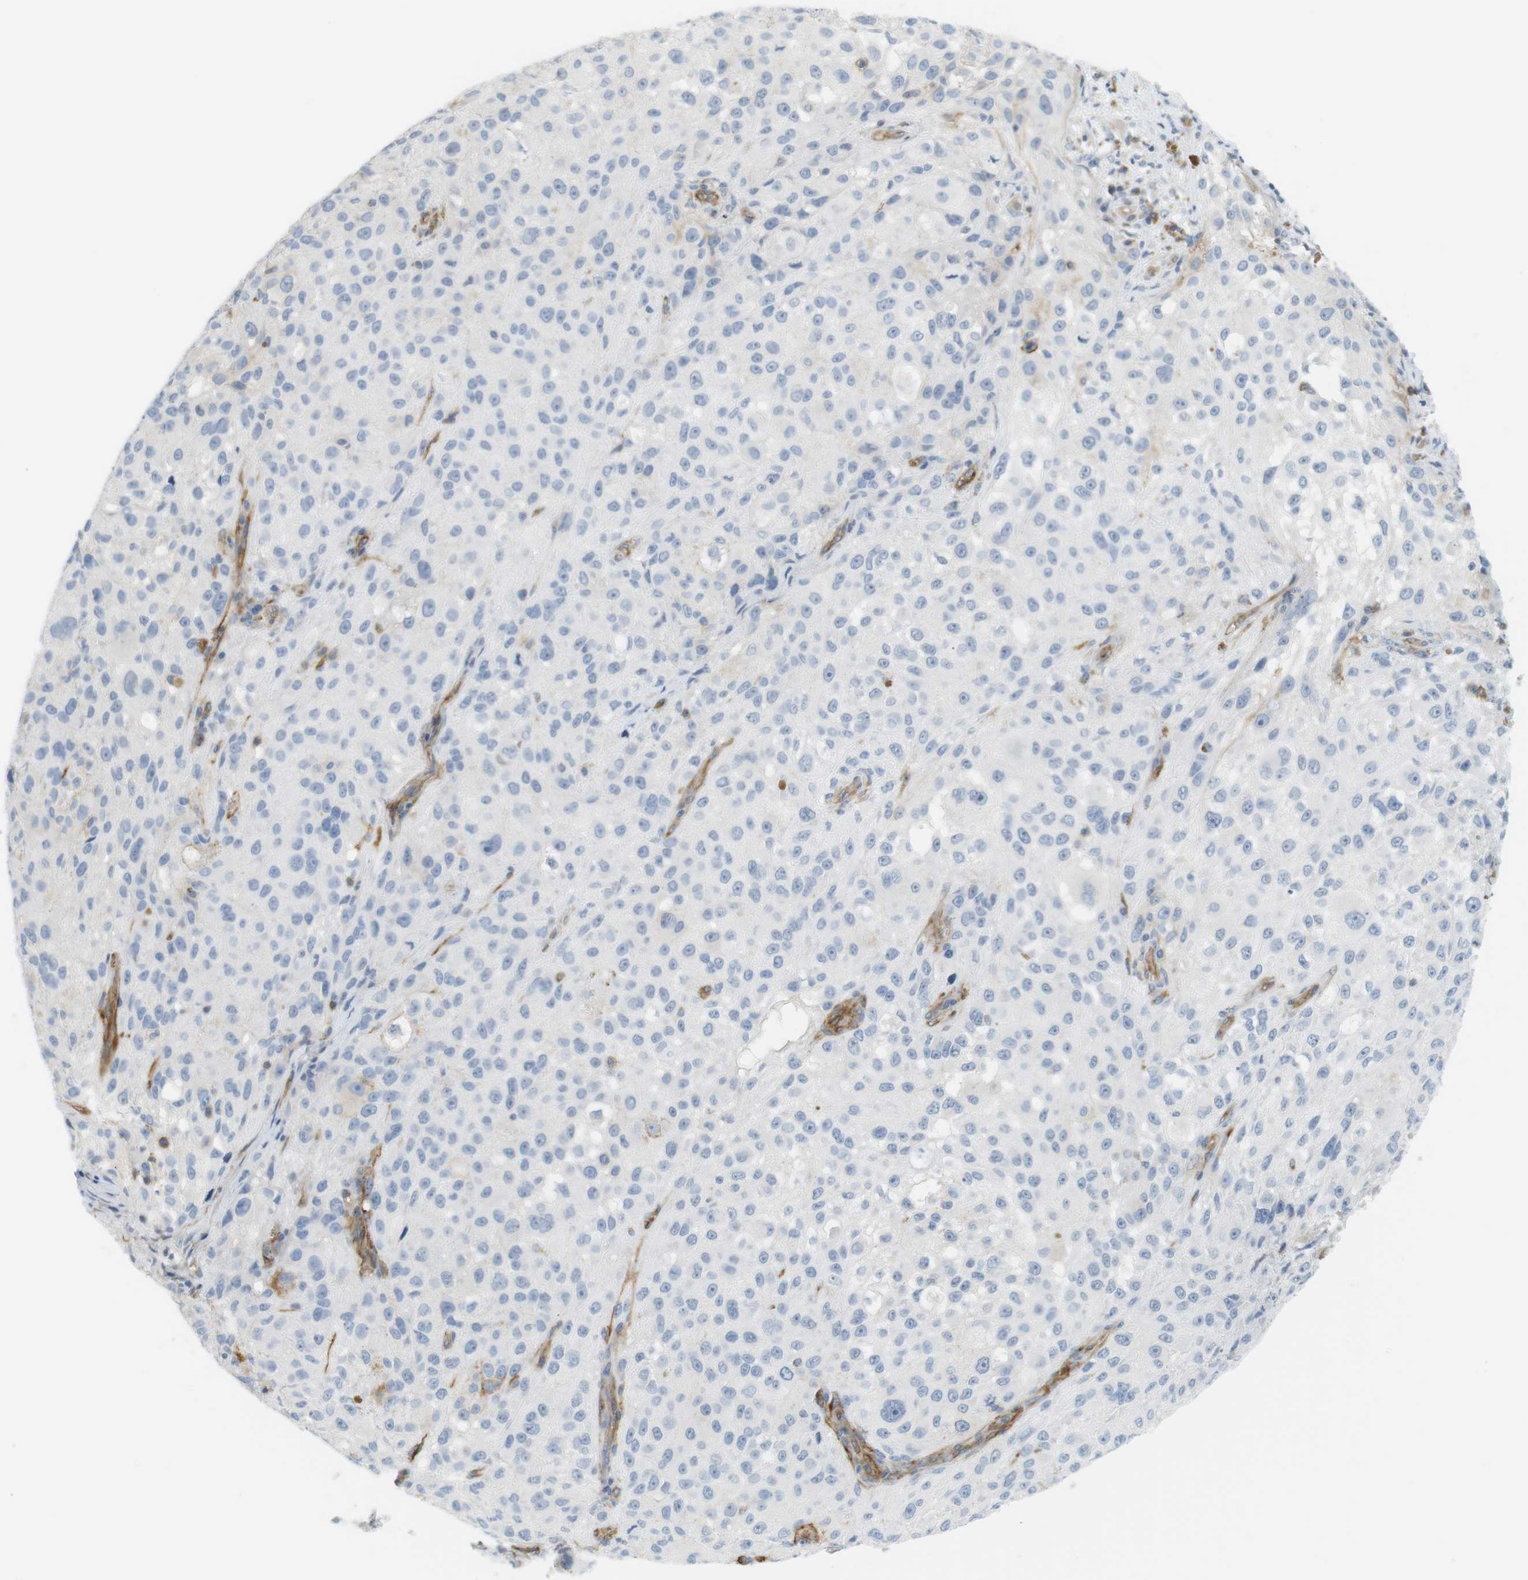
{"staining": {"intensity": "negative", "quantity": "none", "location": "none"}, "tissue": "melanoma", "cell_type": "Tumor cells", "image_type": "cancer", "snomed": [{"axis": "morphology", "description": "Necrosis, NOS"}, {"axis": "morphology", "description": "Malignant melanoma, NOS"}, {"axis": "topography", "description": "Skin"}], "caption": "Tumor cells are negative for protein expression in human melanoma.", "gene": "F2R", "patient": {"sex": "female", "age": 87}}